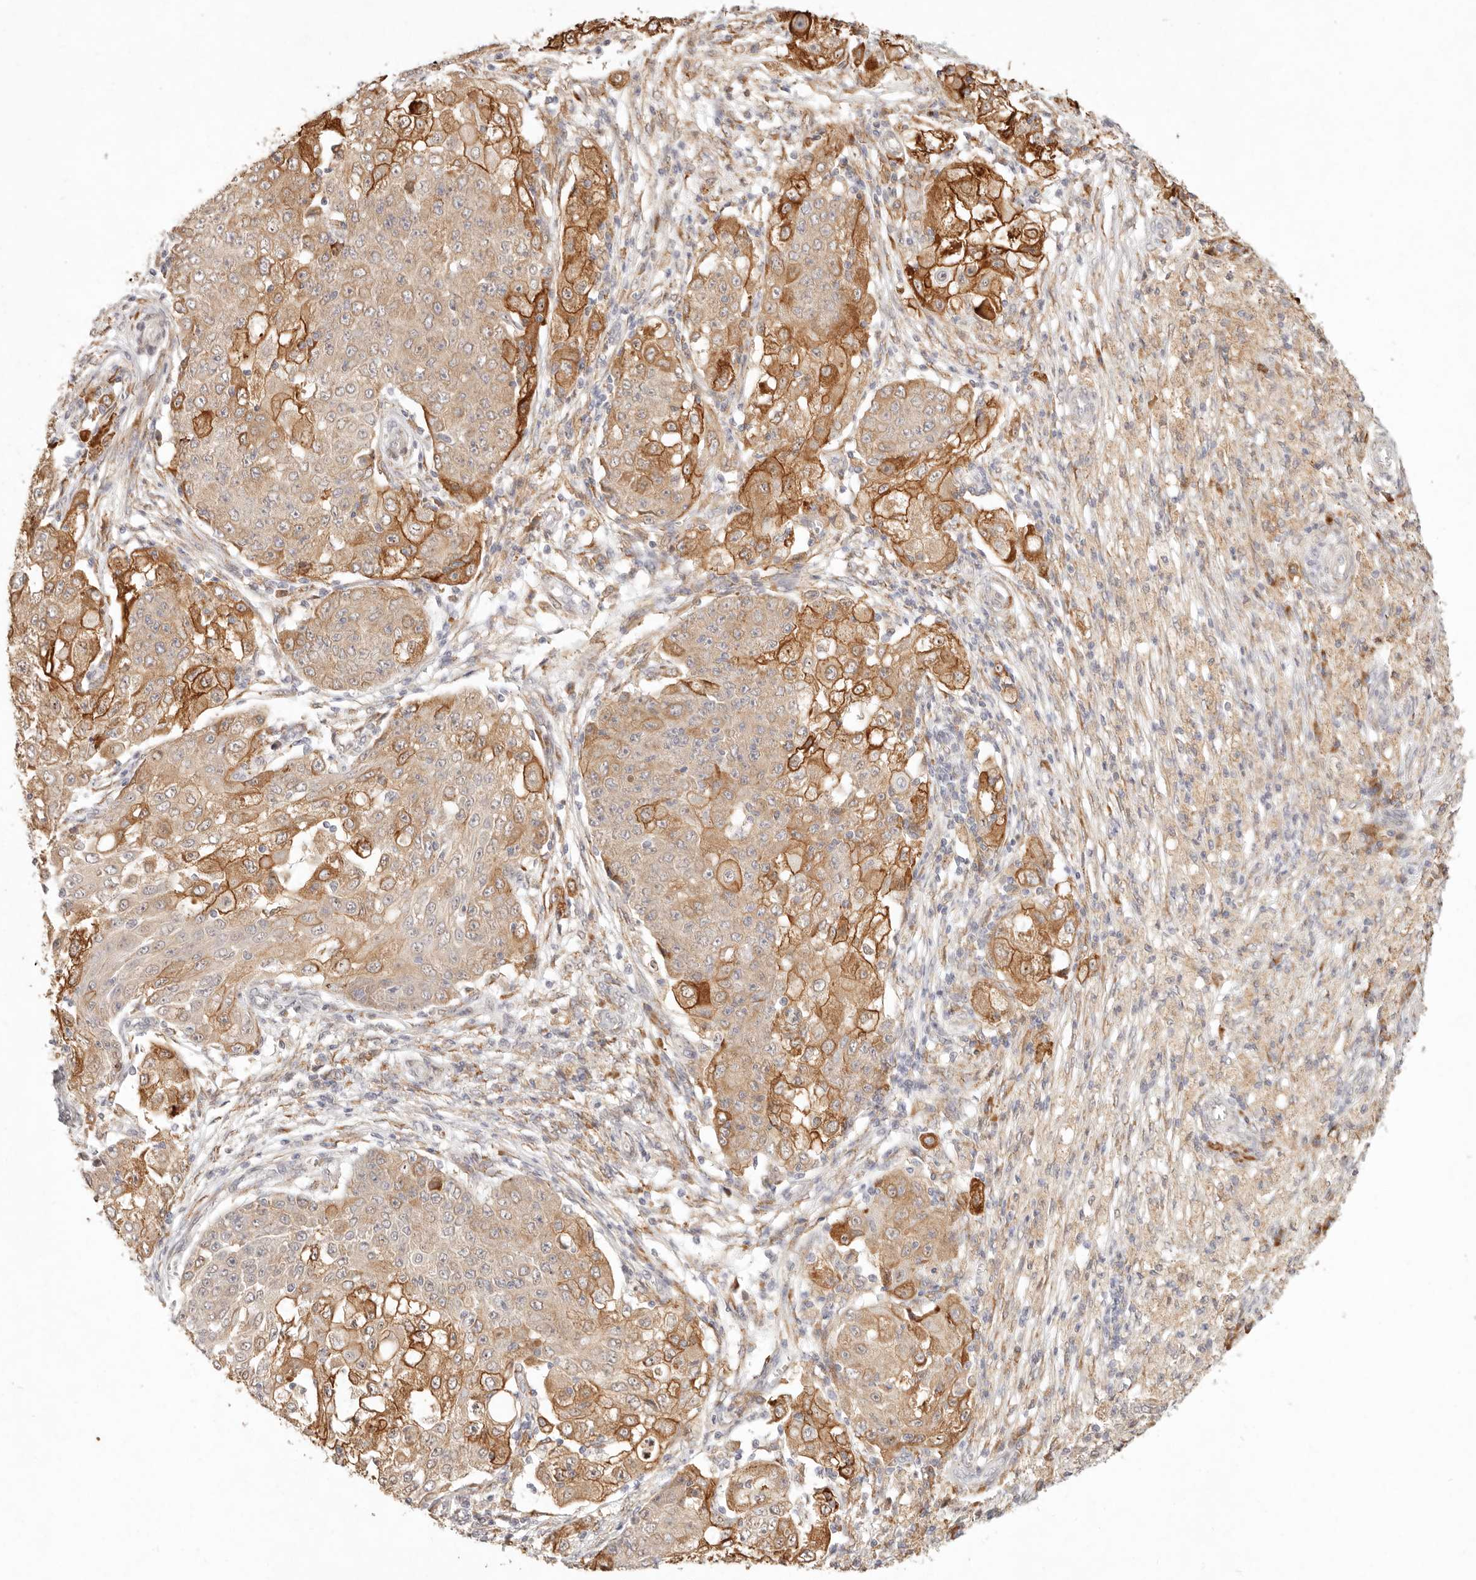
{"staining": {"intensity": "strong", "quantity": "25%-75%", "location": "cytoplasmic/membranous"}, "tissue": "ovarian cancer", "cell_type": "Tumor cells", "image_type": "cancer", "snomed": [{"axis": "morphology", "description": "Carcinoma, endometroid"}, {"axis": "topography", "description": "Ovary"}], "caption": "The micrograph displays a brown stain indicating the presence of a protein in the cytoplasmic/membranous of tumor cells in ovarian cancer (endometroid carcinoma).", "gene": "C1orf127", "patient": {"sex": "female", "age": 42}}